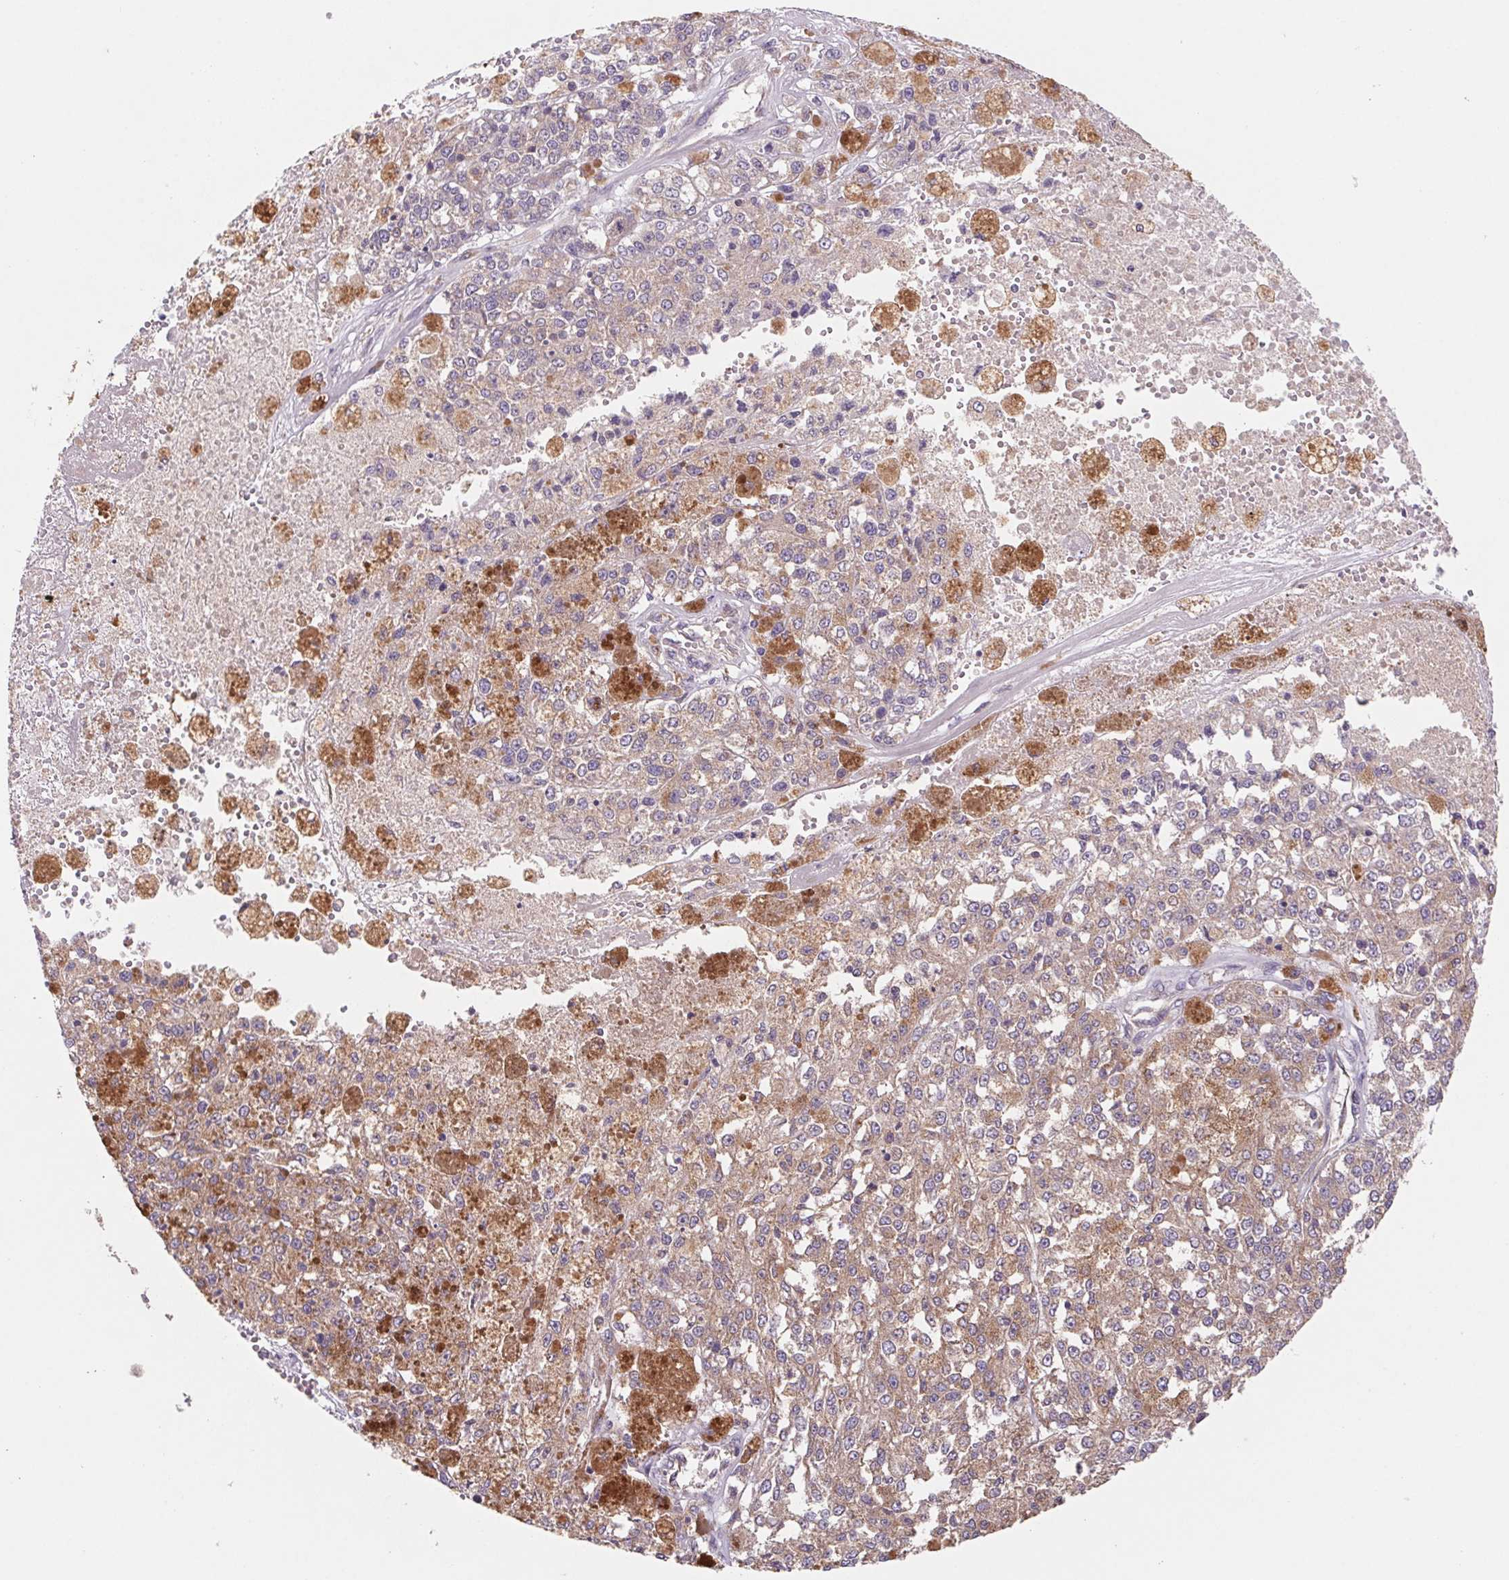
{"staining": {"intensity": "weak", "quantity": "25%-75%", "location": "cytoplasmic/membranous"}, "tissue": "melanoma", "cell_type": "Tumor cells", "image_type": "cancer", "snomed": [{"axis": "morphology", "description": "Malignant melanoma, Metastatic site"}, {"axis": "topography", "description": "Lymph node"}], "caption": "Tumor cells reveal low levels of weak cytoplasmic/membranous staining in approximately 25%-75% of cells in human malignant melanoma (metastatic site). The protein of interest is shown in brown color, while the nuclei are stained blue.", "gene": "RAB1A", "patient": {"sex": "female", "age": 64}}